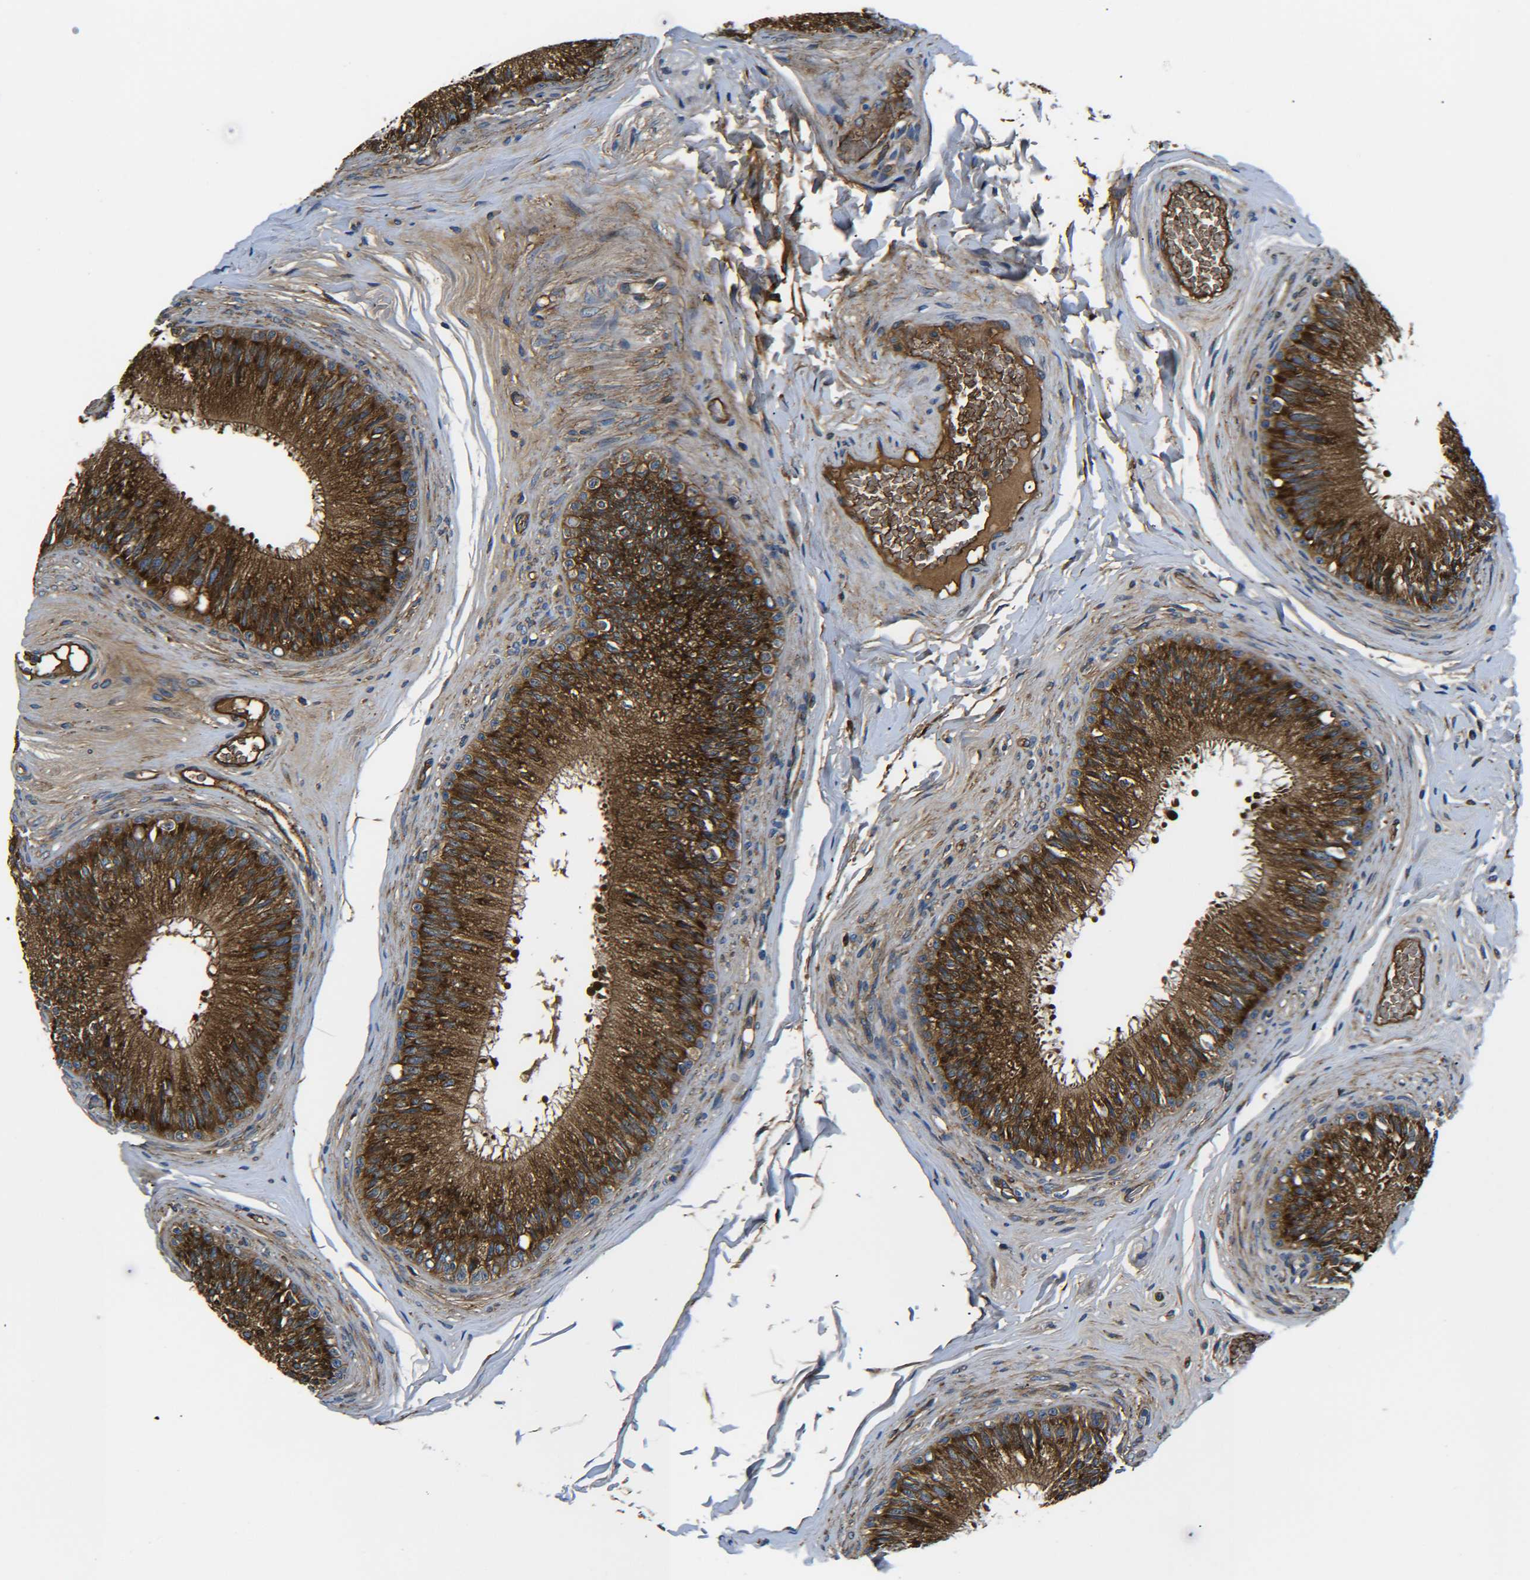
{"staining": {"intensity": "strong", "quantity": ">75%", "location": "cytoplasmic/membranous"}, "tissue": "epididymis", "cell_type": "Glandular cells", "image_type": "normal", "snomed": [{"axis": "morphology", "description": "Normal tissue, NOS"}, {"axis": "topography", "description": "Testis"}, {"axis": "topography", "description": "Epididymis"}], "caption": "An immunohistochemistry (IHC) photomicrograph of normal tissue is shown. Protein staining in brown highlights strong cytoplasmic/membranous positivity in epididymis within glandular cells.", "gene": "PREB", "patient": {"sex": "male", "age": 36}}